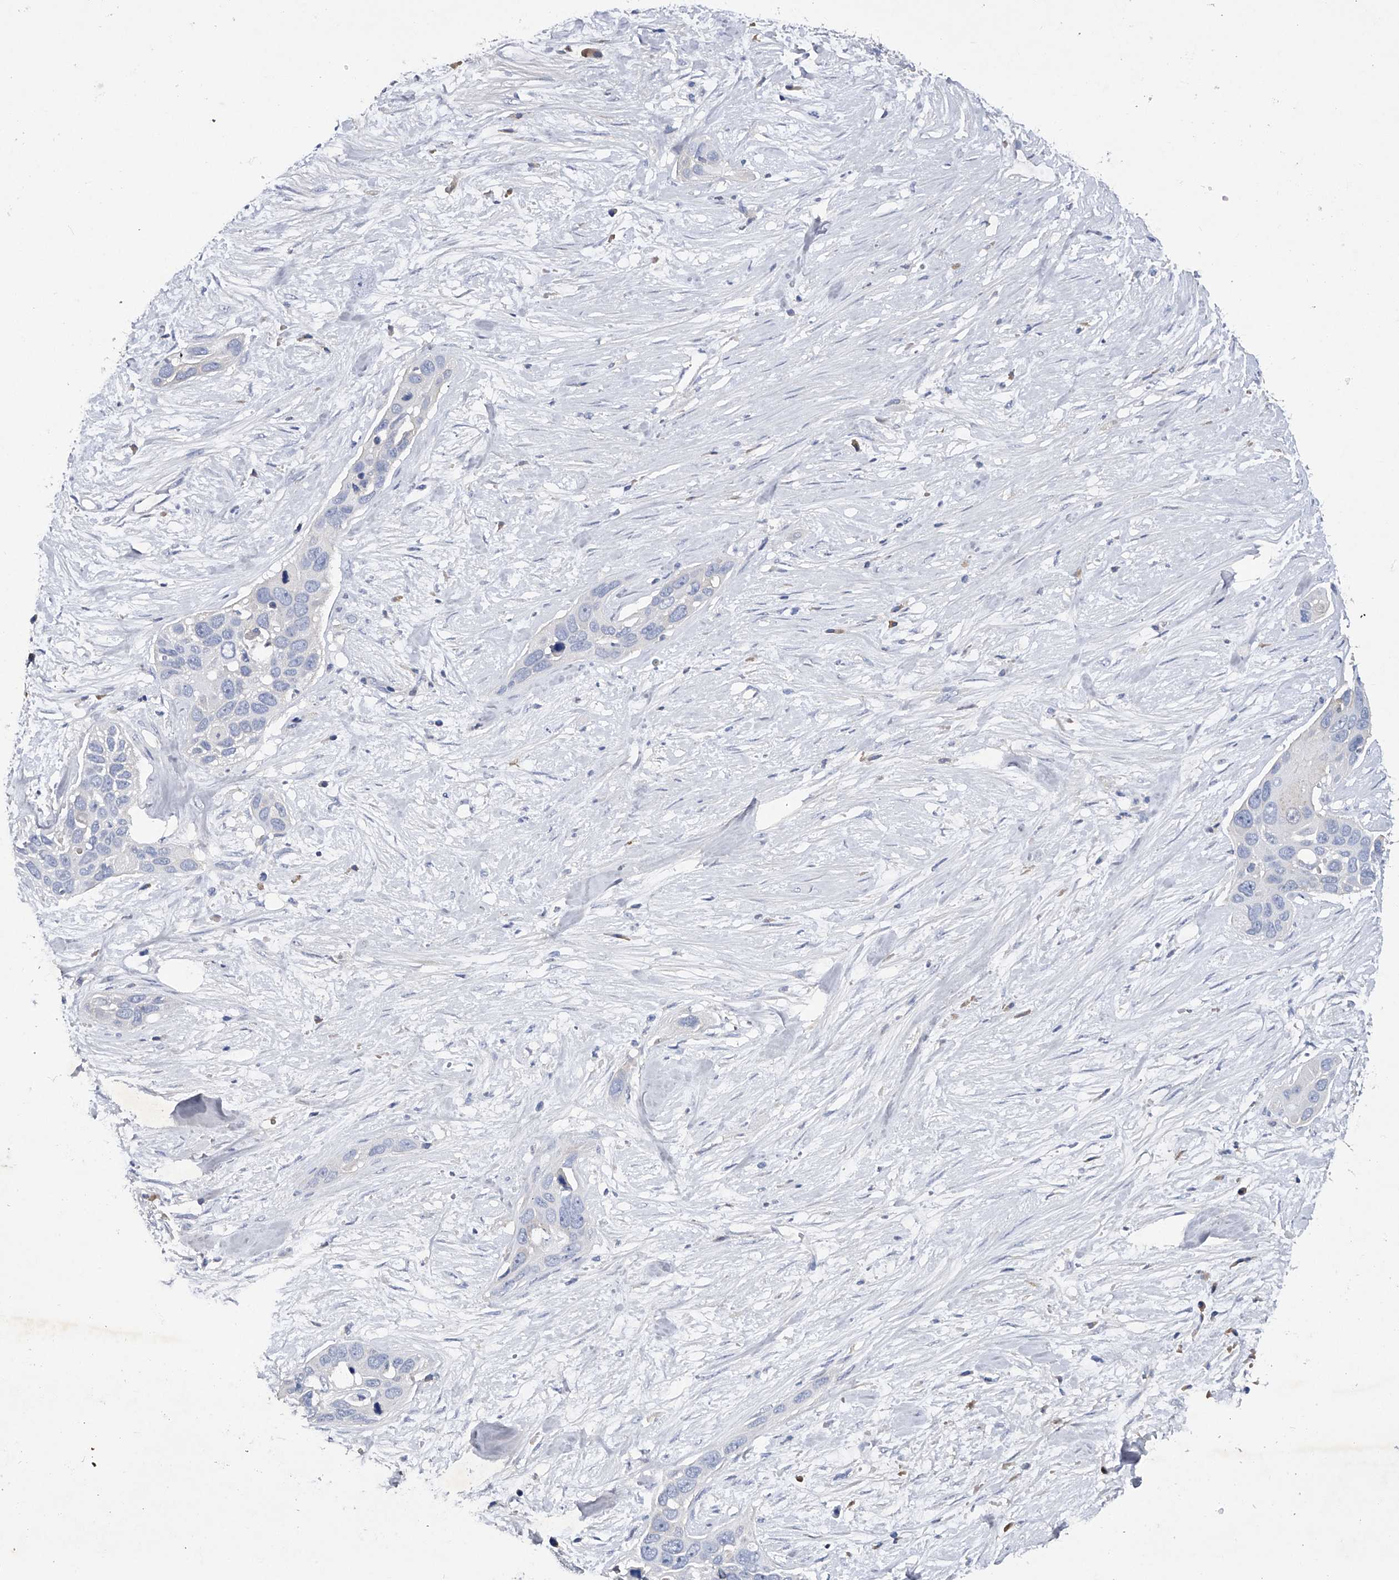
{"staining": {"intensity": "negative", "quantity": "none", "location": "none"}, "tissue": "pancreatic cancer", "cell_type": "Tumor cells", "image_type": "cancer", "snomed": [{"axis": "morphology", "description": "Adenocarcinoma, NOS"}, {"axis": "topography", "description": "Pancreas"}], "caption": "Photomicrograph shows no protein staining in tumor cells of pancreatic cancer tissue.", "gene": "ASNS", "patient": {"sex": "female", "age": 60}}